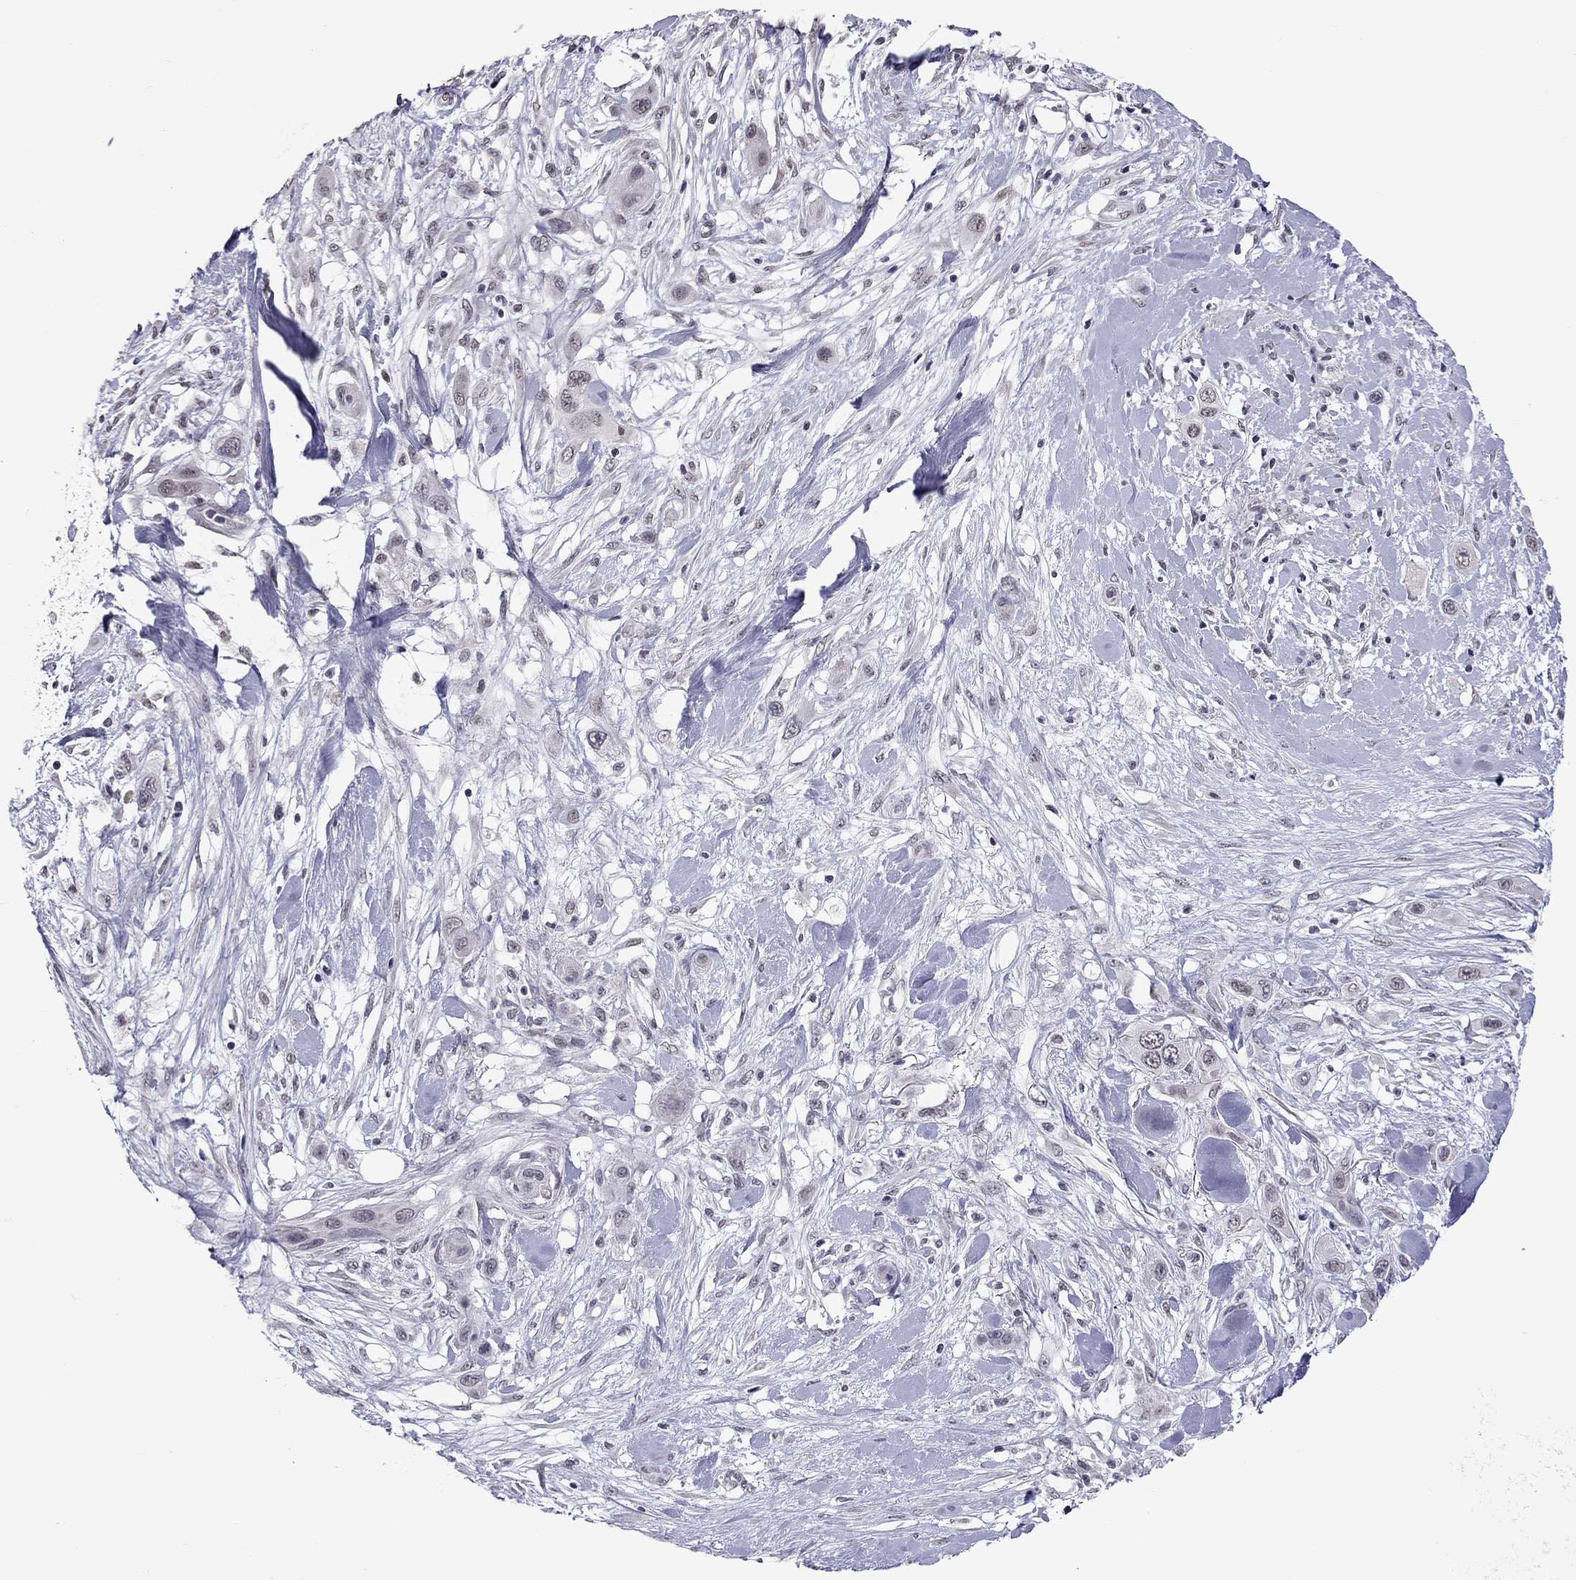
{"staining": {"intensity": "negative", "quantity": "none", "location": "none"}, "tissue": "skin cancer", "cell_type": "Tumor cells", "image_type": "cancer", "snomed": [{"axis": "morphology", "description": "Squamous cell carcinoma, NOS"}, {"axis": "topography", "description": "Skin"}], "caption": "This is an IHC image of squamous cell carcinoma (skin). There is no positivity in tumor cells.", "gene": "PPP1R3A", "patient": {"sex": "male", "age": 79}}